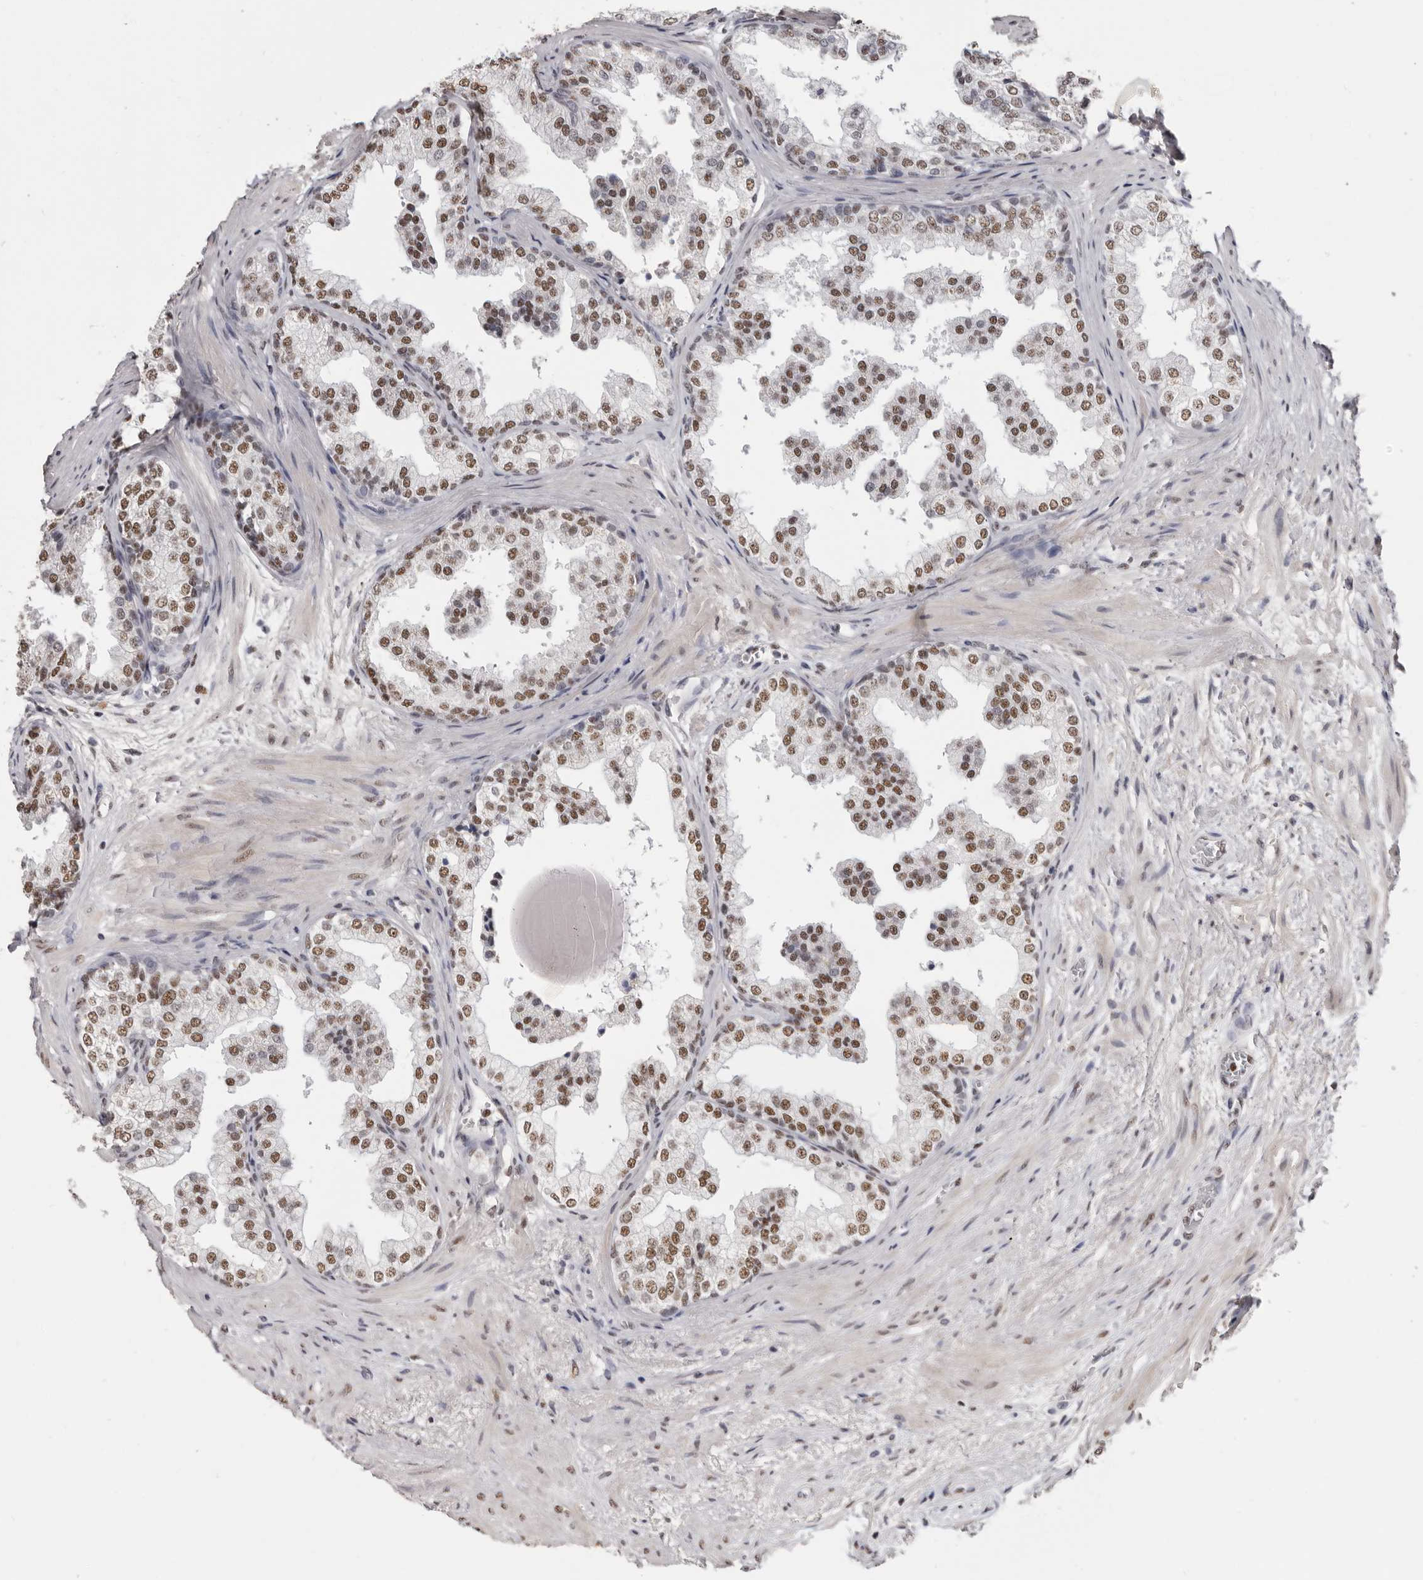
{"staining": {"intensity": "moderate", "quantity": ">75%", "location": "nuclear"}, "tissue": "prostate", "cell_type": "Glandular cells", "image_type": "normal", "snomed": [{"axis": "morphology", "description": "Normal tissue, NOS"}, {"axis": "topography", "description": "Prostate"}], "caption": "Immunohistochemical staining of unremarkable human prostate demonstrates medium levels of moderate nuclear expression in about >75% of glandular cells. The staining was performed using DAB to visualize the protein expression in brown, while the nuclei were stained in blue with hematoxylin (Magnification: 20x).", "gene": "SCAF4", "patient": {"sex": "male", "age": 48}}